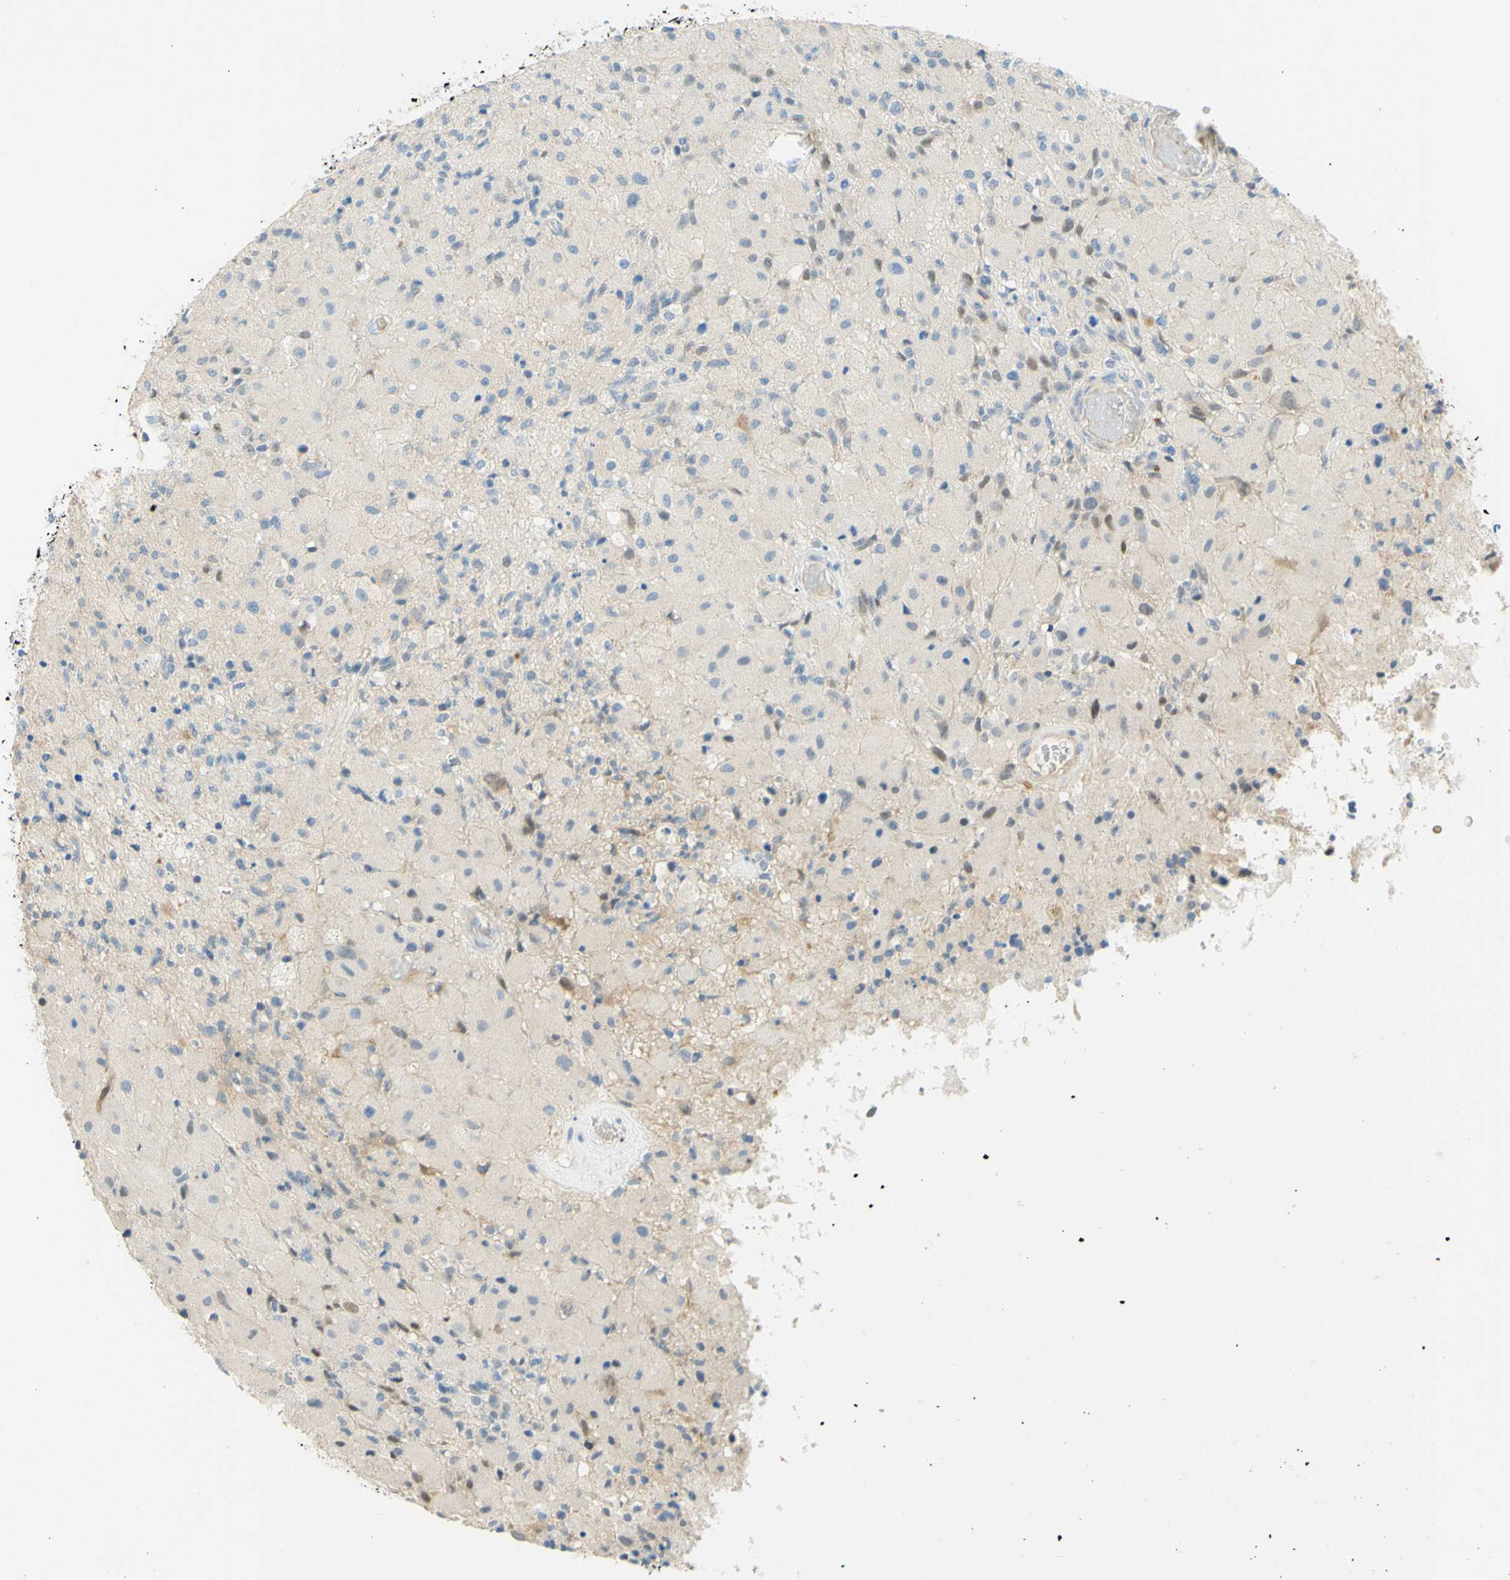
{"staining": {"intensity": "negative", "quantity": "none", "location": "none"}, "tissue": "glioma", "cell_type": "Tumor cells", "image_type": "cancer", "snomed": [{"axis": "morphology", "description": "Normal tissue, NOS"}, {"axis": "morphology", "description": "Glioma, malignant, High grade"}, {"axis": "topography", "description": "Cerebral cortex"}], "caption": "Immunohistochemistry (IHC) image of neoplastic tissue: malignant high-grade glioma stained with DAB (3,3'-diaminobenzidine) demonstrates no significant protein positivity in tumor cells.", "gene": "ENTREP2", "patient": {"sex": "male", "age": 77}}